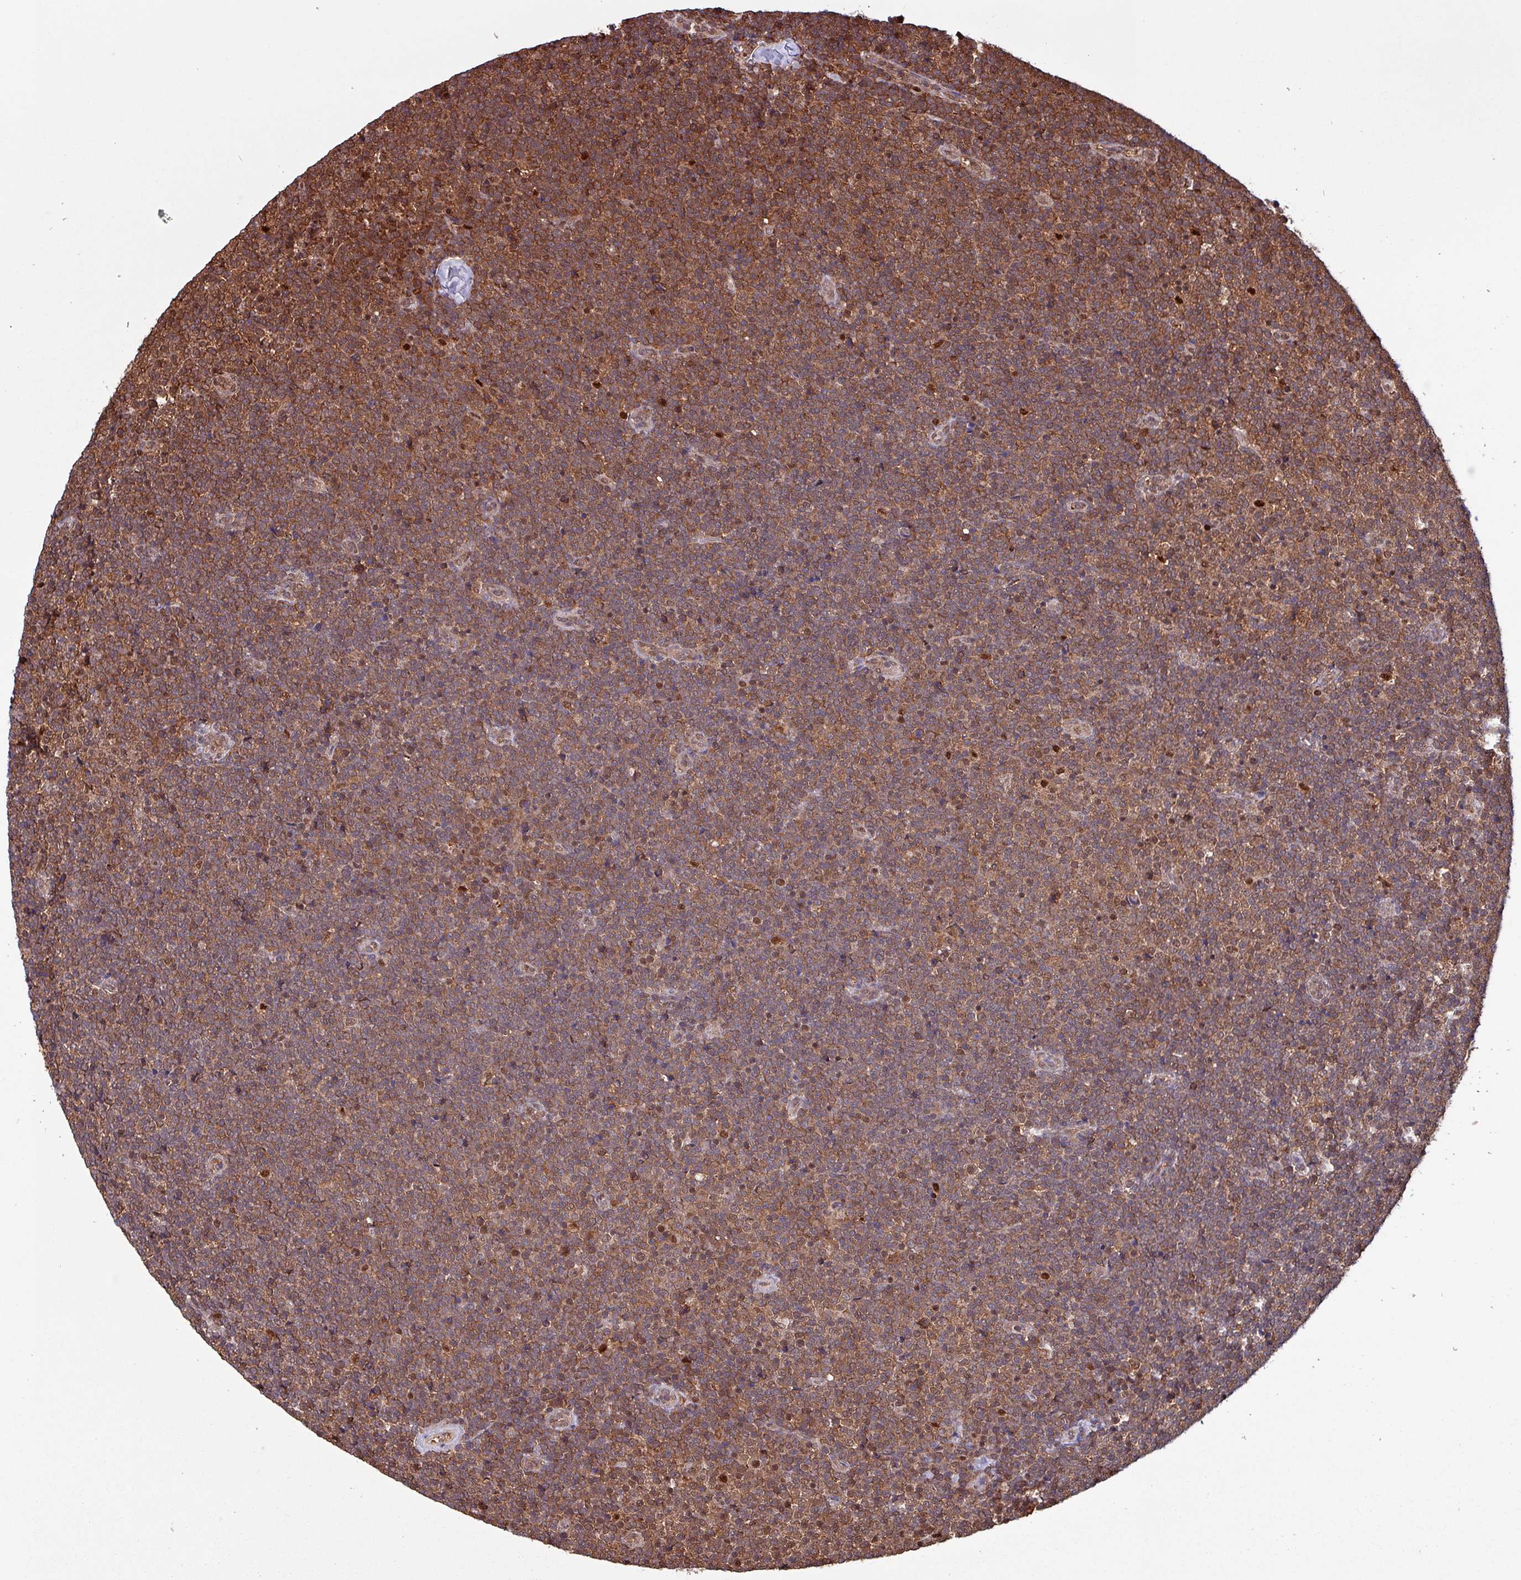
{"staining": {"intensity": "moderate", "quantity": ">75%", "location": "cytoplasmic/membranous"}, "tissue": "lymphoma", "cell_type": "Tumor cells", "image_type": "cancer", "snomed": [{"axis": "morphology", "description": "Malignant lymphoma, non-Hodgkin's type, Low grade"}, {"axis": "topography", "description": "Lymph node"}], "caption": "The photomicrograph demonstrates immunohistochemical staining of low-grade malignant lymphoma, non-Hodgkin's type. There is moderate cytoplasmic/membranous expression is identified in about >75% of tumor cells.", "gene": "PSMB8", "patient": {"sex": "male", "age": 48}}